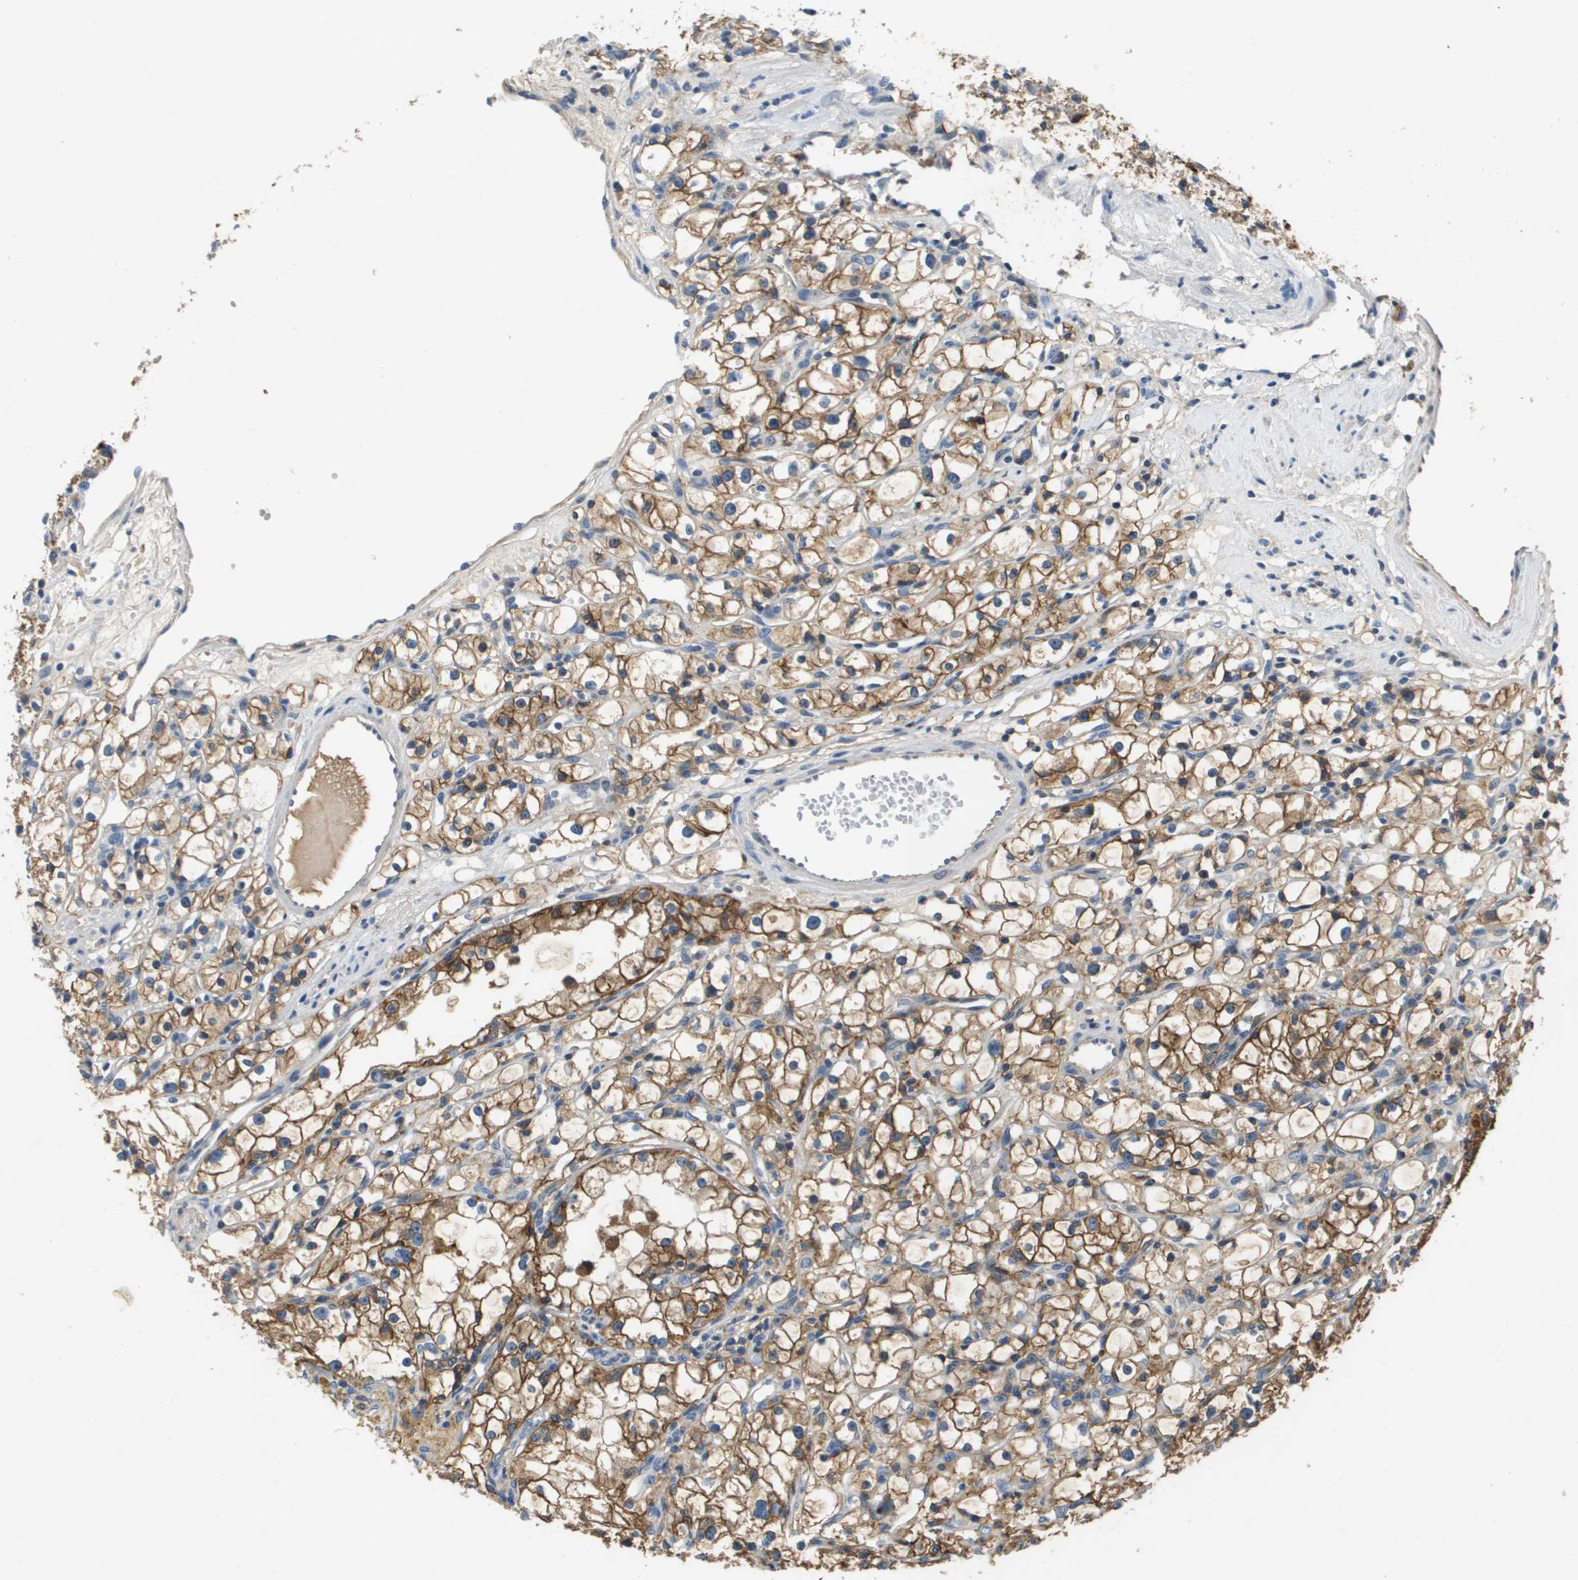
{"staining": {"intensity": "strong", "quantity": ">75%", "location": "cytoplasmic/membranous"}, "tissue": "renal cancer", "cell_type": "Tumor cells", "image_type": "cancer", "snomed": [{"axis": "morphology", "description": "Adenocarcinoma, NOS"}, {"axis": "topography", "description": "Kidney"}], "caption": "Immunohistochemical staining of renal cancer (adenocarcinoma) reveals high levels of strong cytoplasmic/membranous protein positivity in about >75% of tumor cells.", "gene": "SLC16A3", "patient": {"sex": "male", "age": 56}}